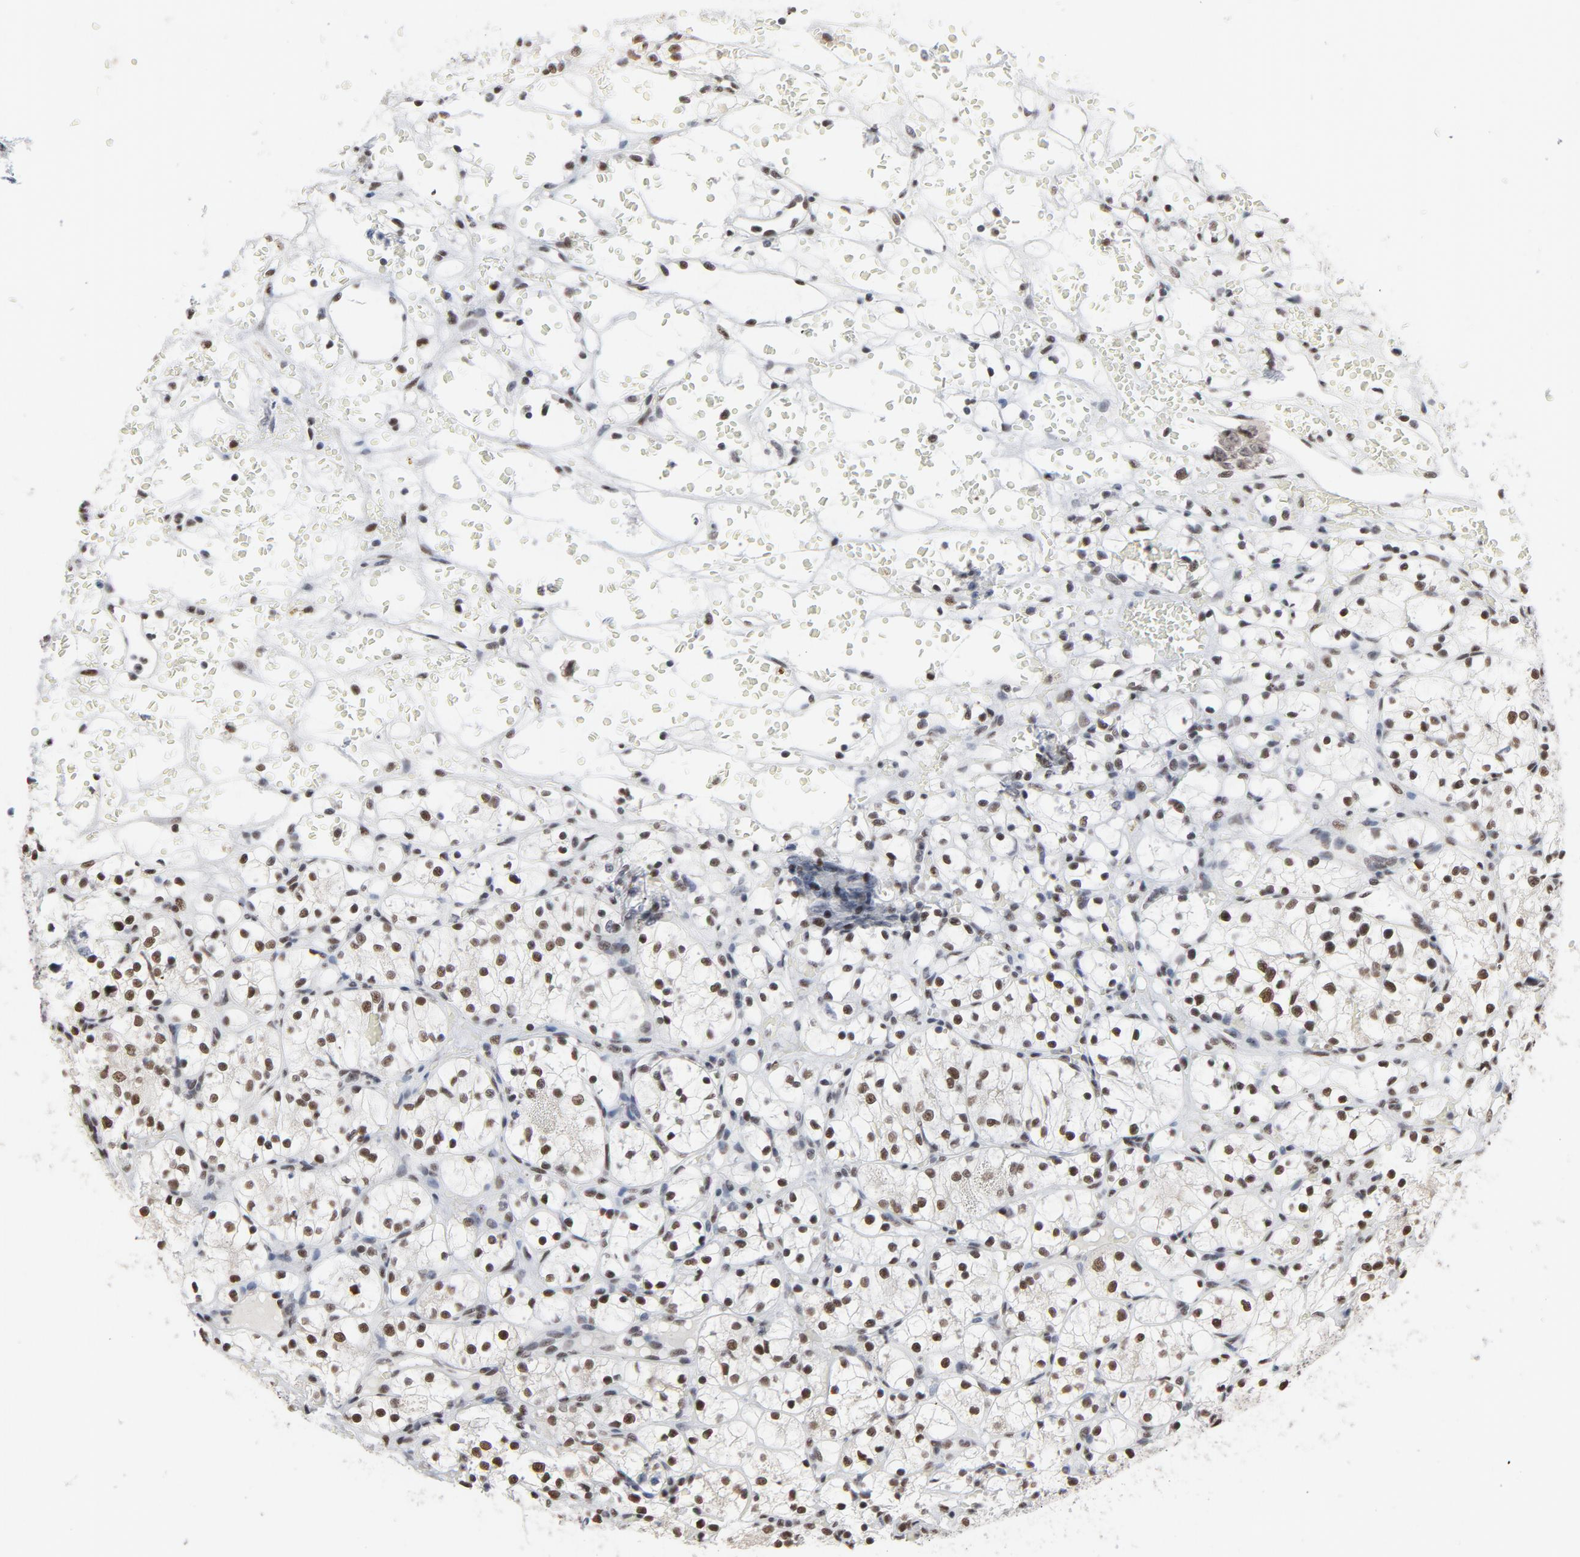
{"staining": {"intensity": "strong", "quantity": ">75%", "location": "nuclear"}, "tissue": "renal cancer", "cell_type": "Tumor cells", "image_type": "cancer", "snomed": [{"axis": "morphology", "description": "Adenocarcinoma, NOS"}, {"axis": "topography", "description": "Kidney"}], "caption": "Human renal cancer stained with a brown dye demonstrates strong nuclear positive staining in approximately >75% of tumor cells.", "gene": "MRE11", "patient": {"sex": "female", "age": 60}}